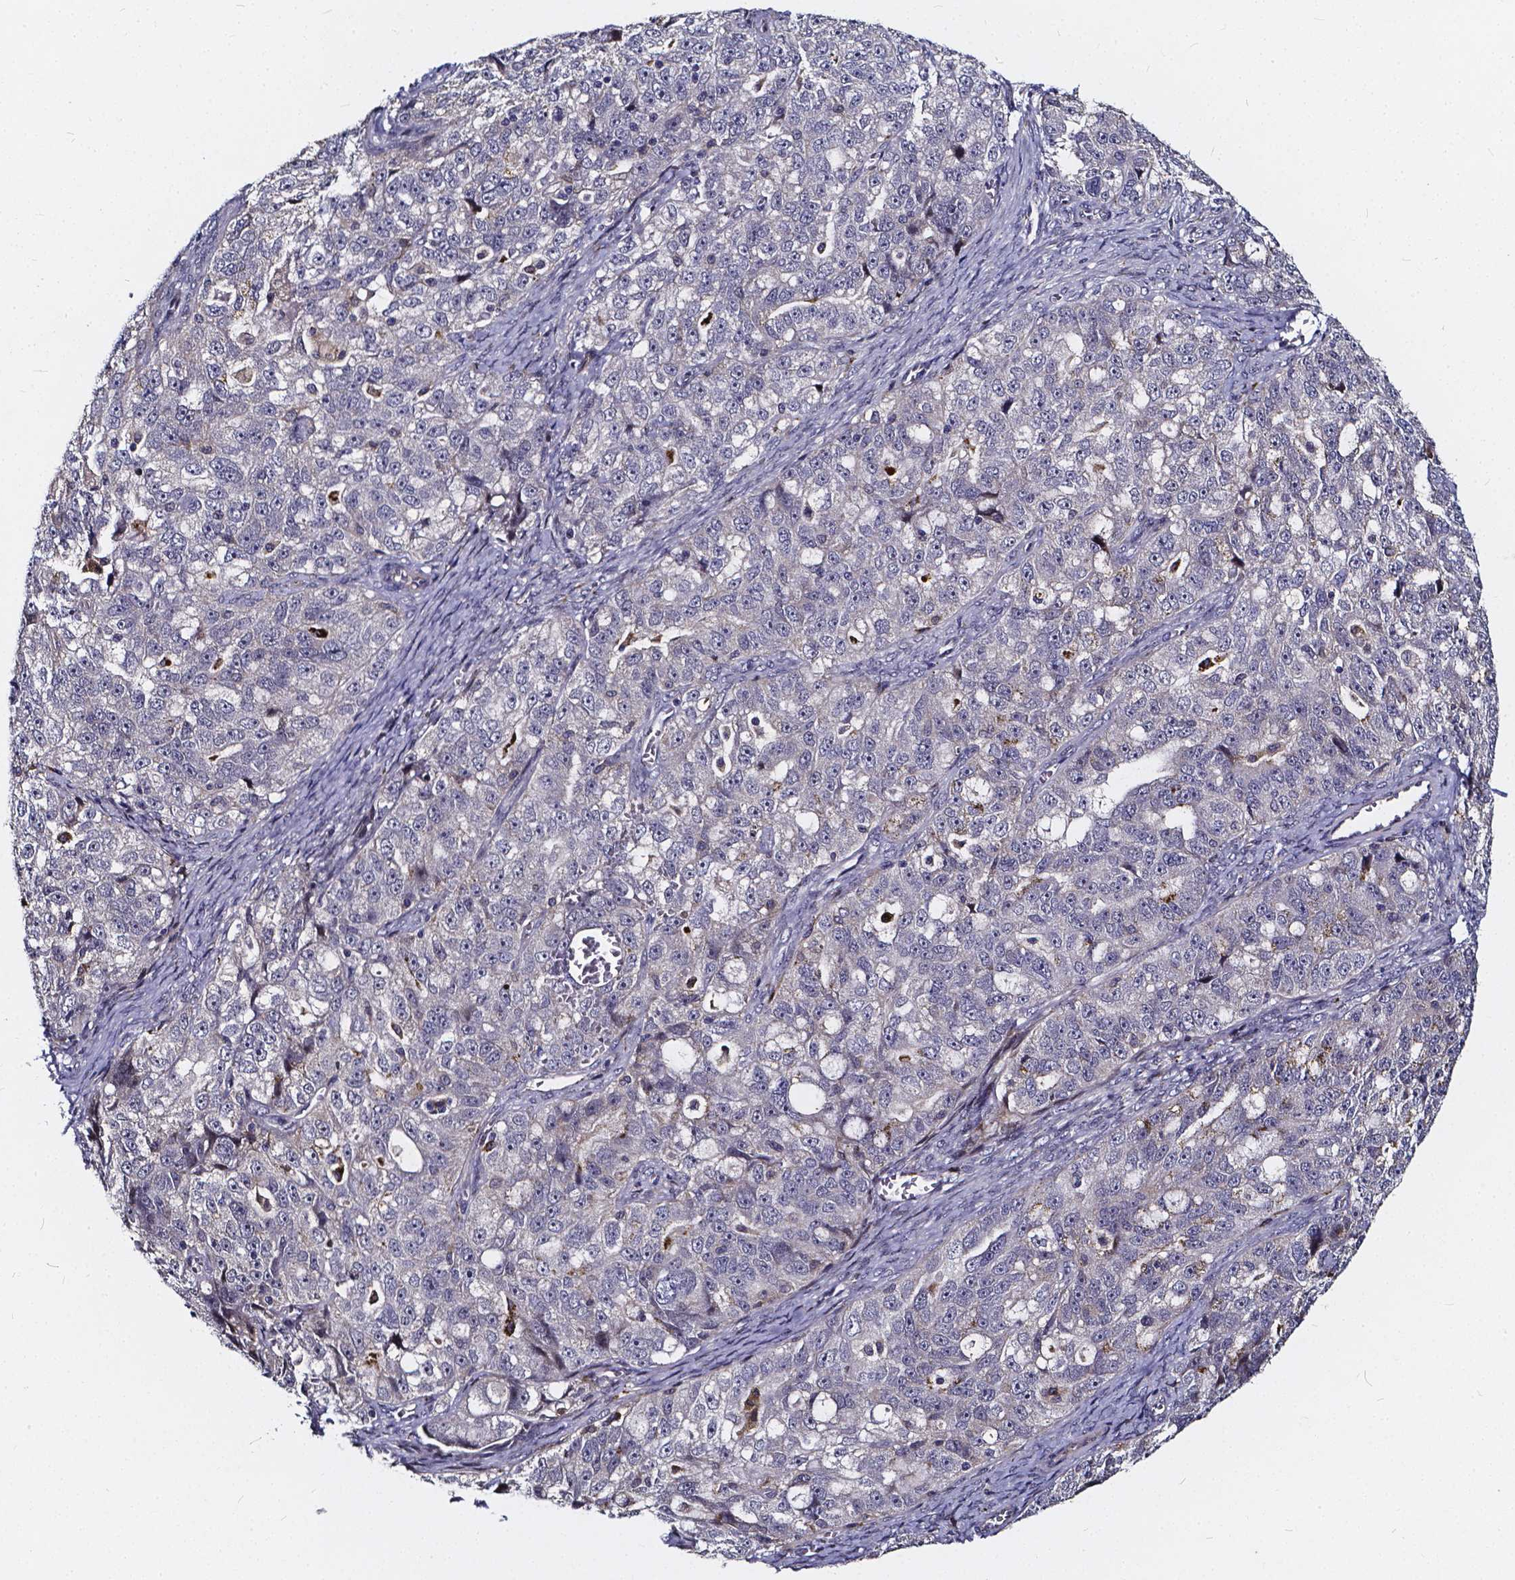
{"staining": {"intensity": "negative", "quantity": "none", "location": "none"}, "tissue": "ovarian cancer", "cell_type": "Tumor cells", "image_type": "cancer", "snomed": [{"axis": "morphology", "description": "Cystadenocarcinoma, serous, NOS"}, {"axis": "topography", "description": "Ovary"}], "caption": "DAB (3,3'-diaminobenzidine) immunohistochemical staining of serous cystadenocarcinoma (ovarian) shows no significant staining in tumor cells.", "gene": "SOWAHA", "patient": {"sex": "female", "age": 51}}